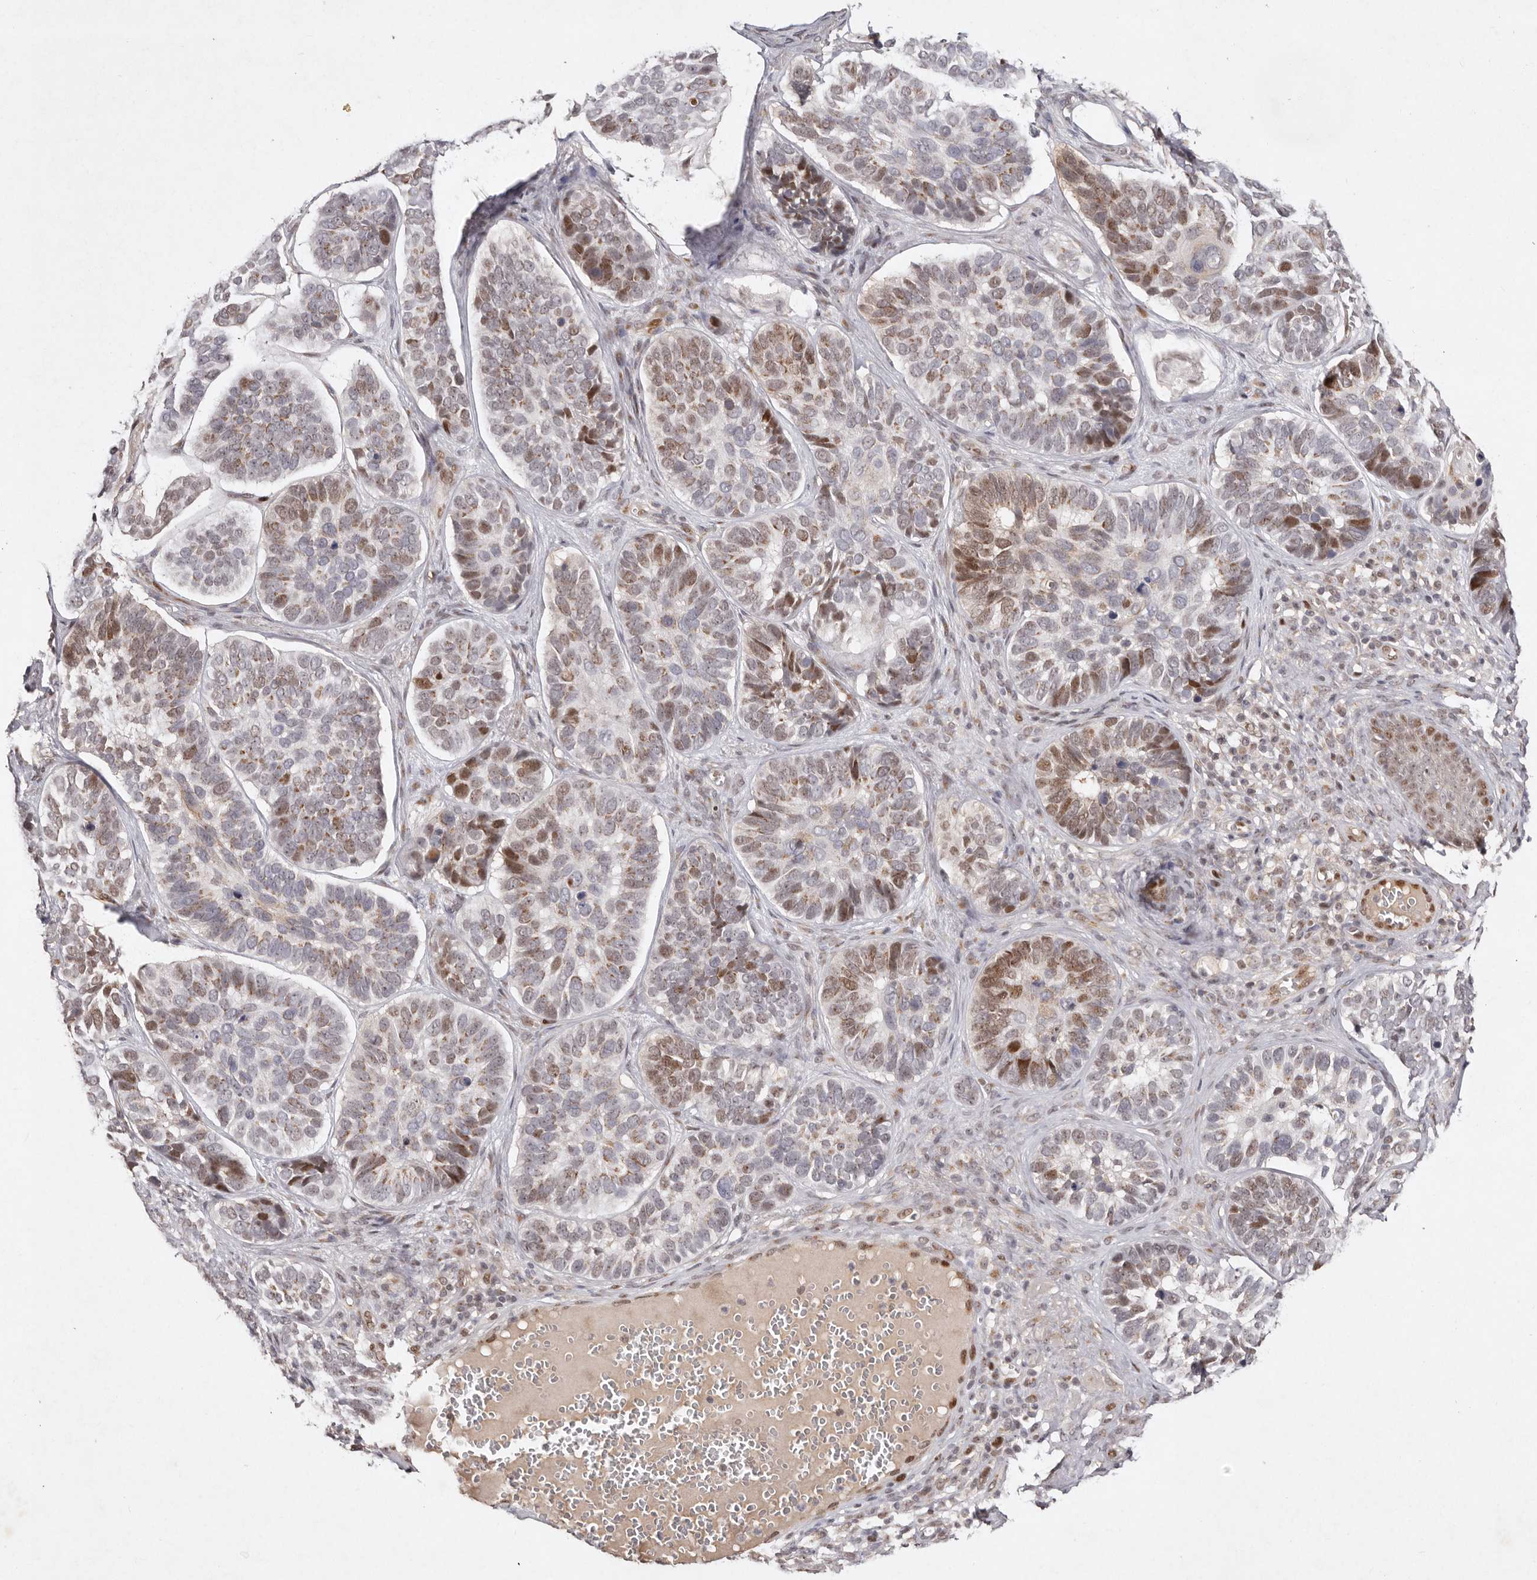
{"staining": {"intensity": "moderate", "quantity": "25%-75%", "location": "nuclear"}, "tissue": "skin cancer", "cell_type": "Tumor cells", "image_type": "cancer", "snomed": [{"axis": "morphology", "description": "Basal cell carcinoma"}, {"axis": "topography", "description": "Skin"}], "caption": "Protein expression analysis of skin cancer (basal cell carcinoma) exhibits moderate nuclear positivity in about 25%-75% of tumor cells.", "gene": "KLF7", "patient": {"sex": "male", "age": 62}}